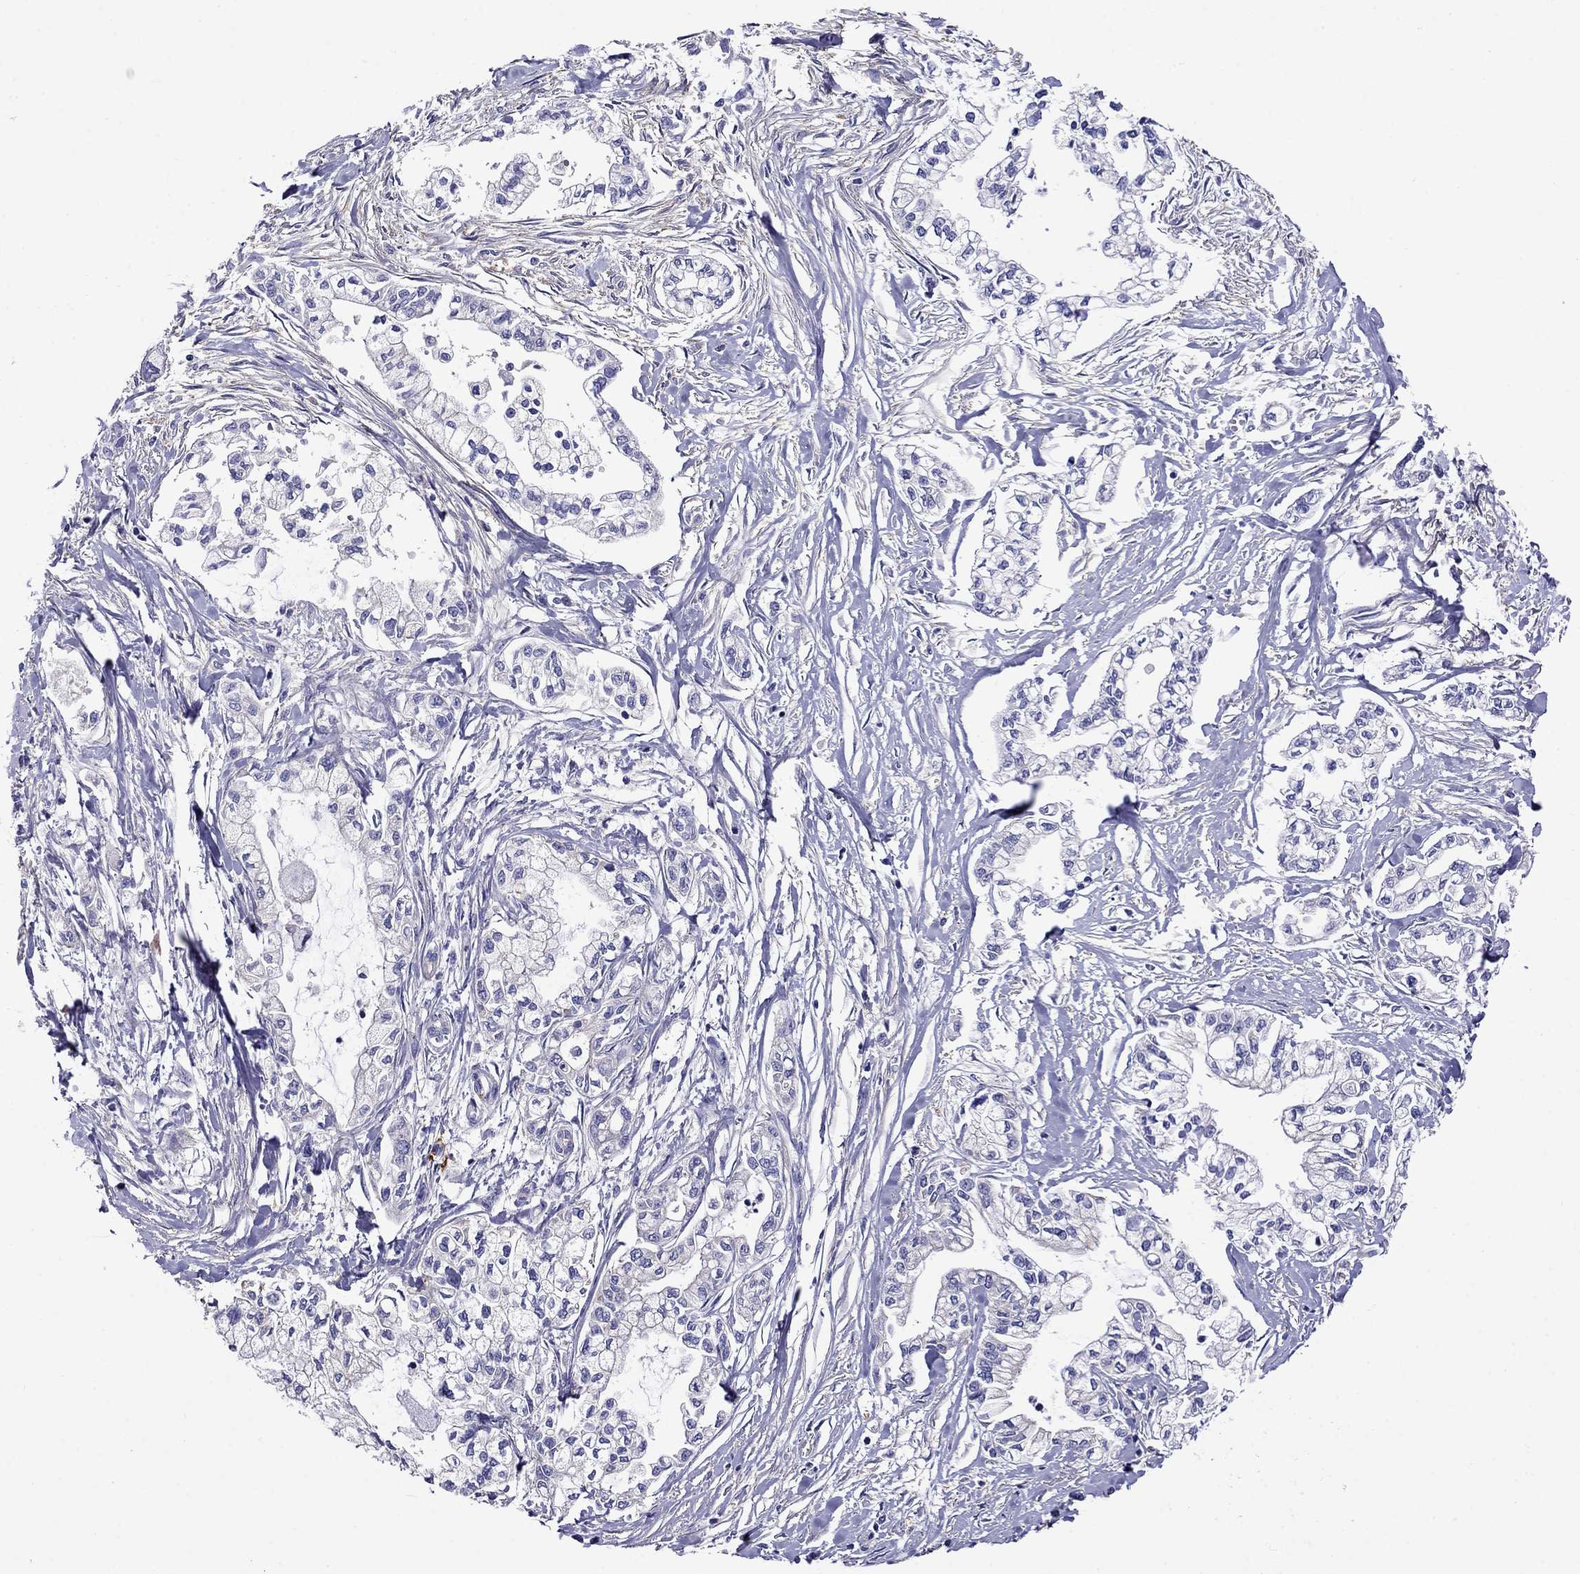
{"staining": {"intensity": "negative", "quantity": "none", "location": "none"}, "tissue": "pancreatic cancer", "cell_type": "Tumor cells", "image_type": "cancer", "snomed": [{"axis": "morphology", "description": "Adenocarcinoma, NOS"}, {"axis": "topography", "description": "Pancreas"}], "caption": "IHC of adenocarcinoma (pancreatic) shows no positivity in tumor cells.", "gene": "SCG2", "patient": {"sex": "male", "age": 54}}